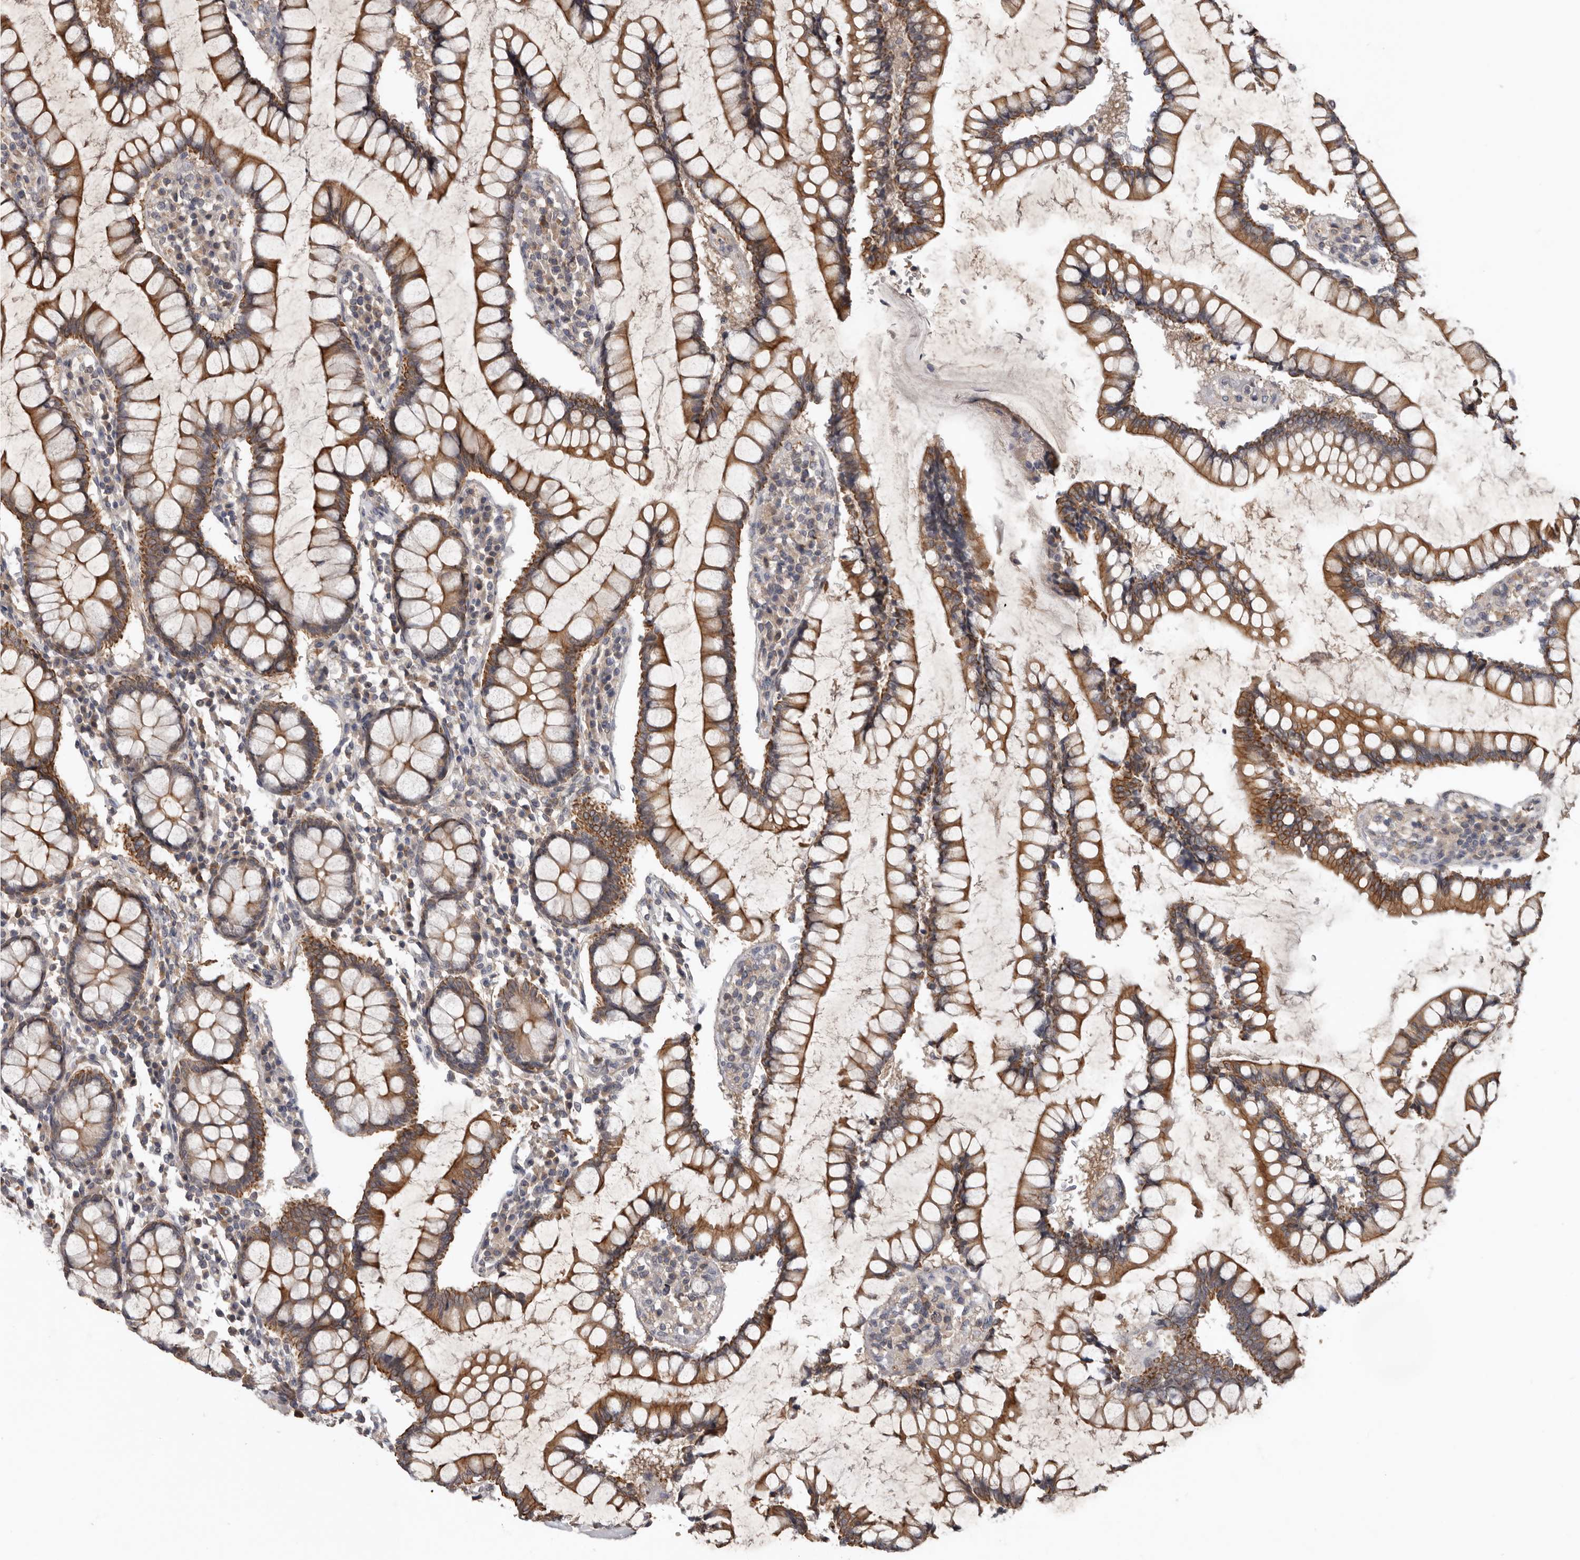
{"staining": {"intensity": "negative", "quantity": "none", "location": "none"}, "tissue": "colon", "cell_type": "Endothelial cells", "image_type": "normal", "snomed": [{"axis": "morphology", "description": "Normal tissue, NOS"}, {"axis": "topography", "description": "Colon"}], "caption": "Human colon stained for a protein using immunohistochemistry reveals no staining in endothelial cells.", "gene": "NMUR1", "patient": {"sex": "female", "age": 79}}